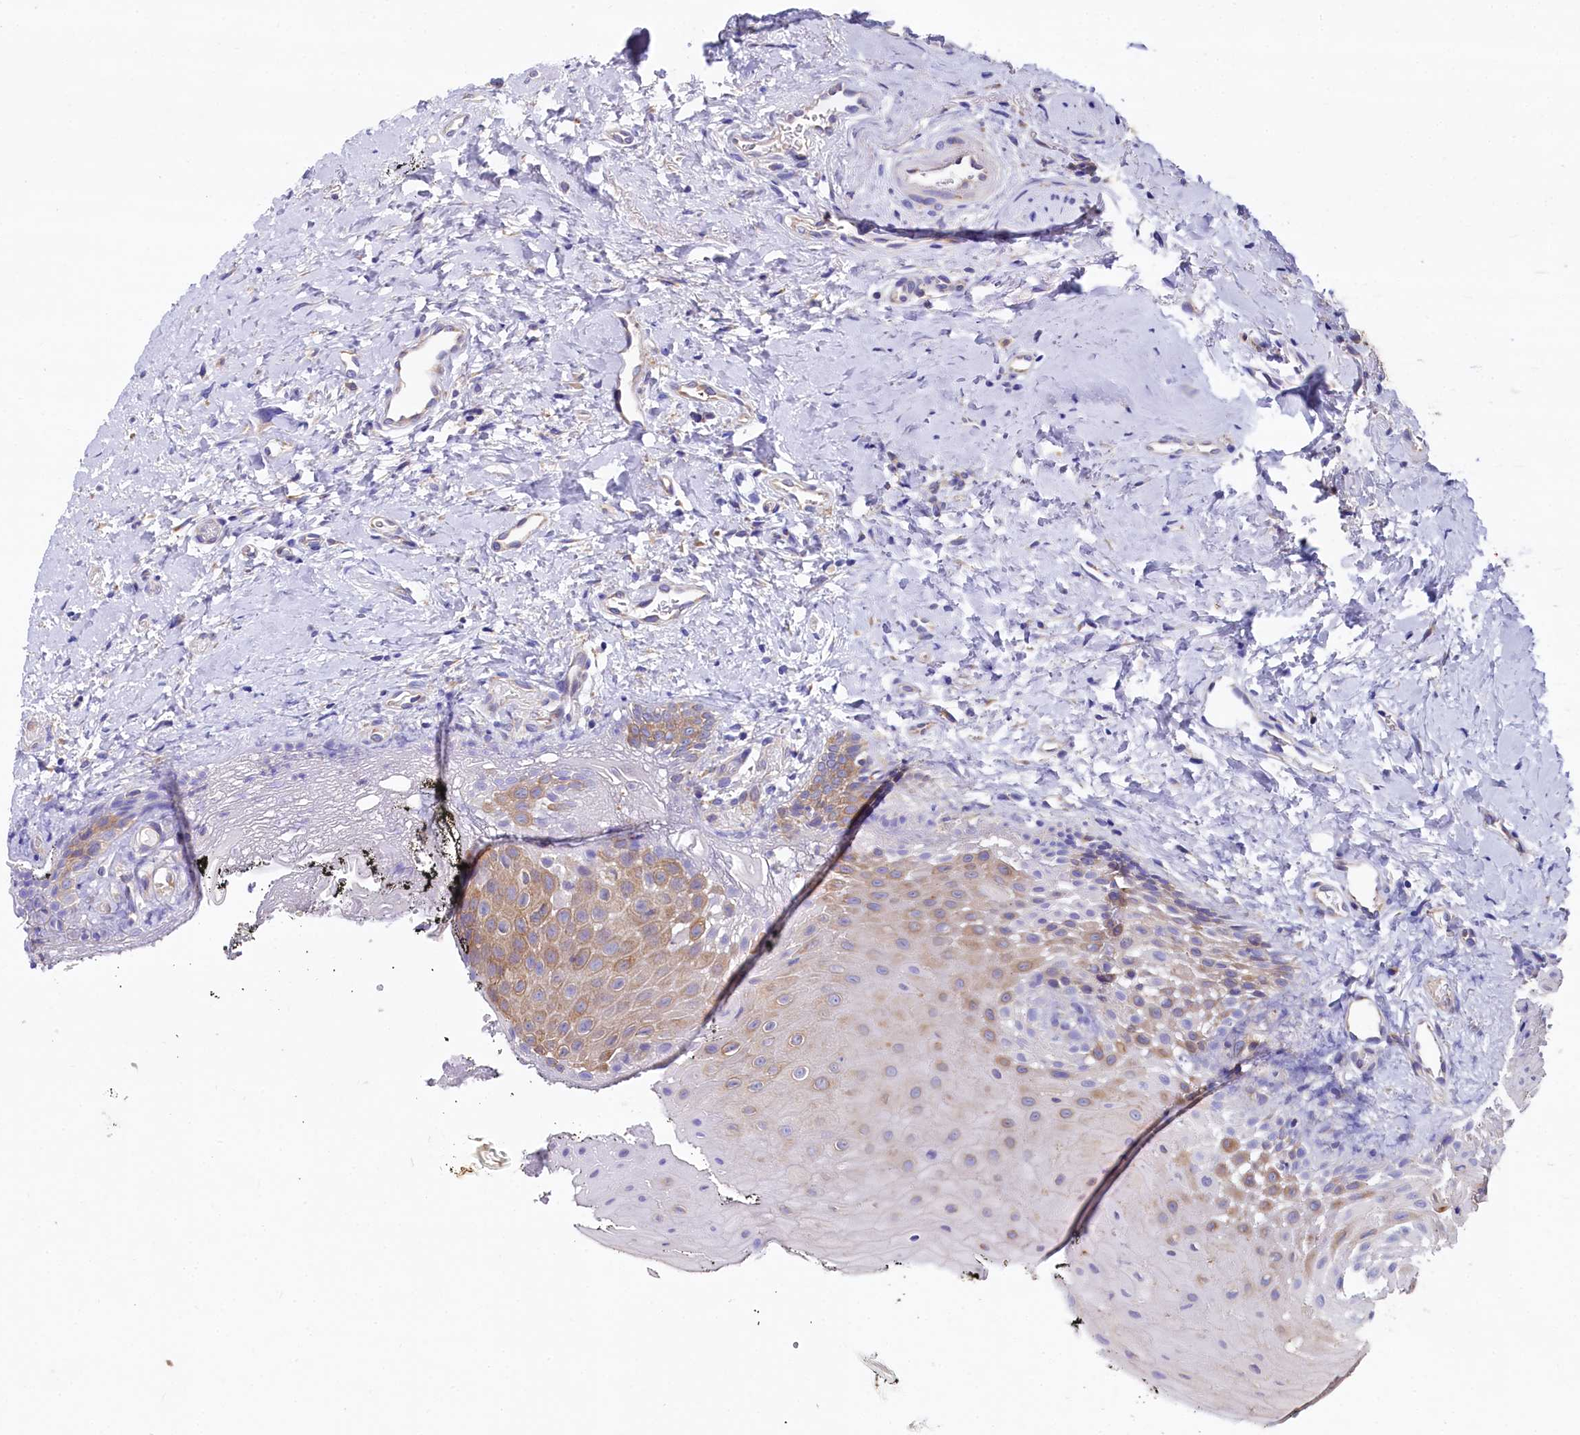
{"staining": {"intensity": "moderate", "quantity": "25%-75%", "location": "cytoplasmic/membranous"}, "tissue": "oral mucosa", "cell_type": "Squamous epithelial cells", "image_type": "normal", "snomed": [{"axis": "morphology", "description": "Normal tissue, NOS"}, {"axis": "topography", "description": "Oral tissue"}], "caption": "This photomicrograph demonstrates immunohistochemistry staining of normal oral mucosa, with medium moderate cytoplasmic/membranous staining in approximately 25%-75% of squamous epithelial cells.", "gene": "QARS1", "patient": {"sex": "male", "age": 74}}